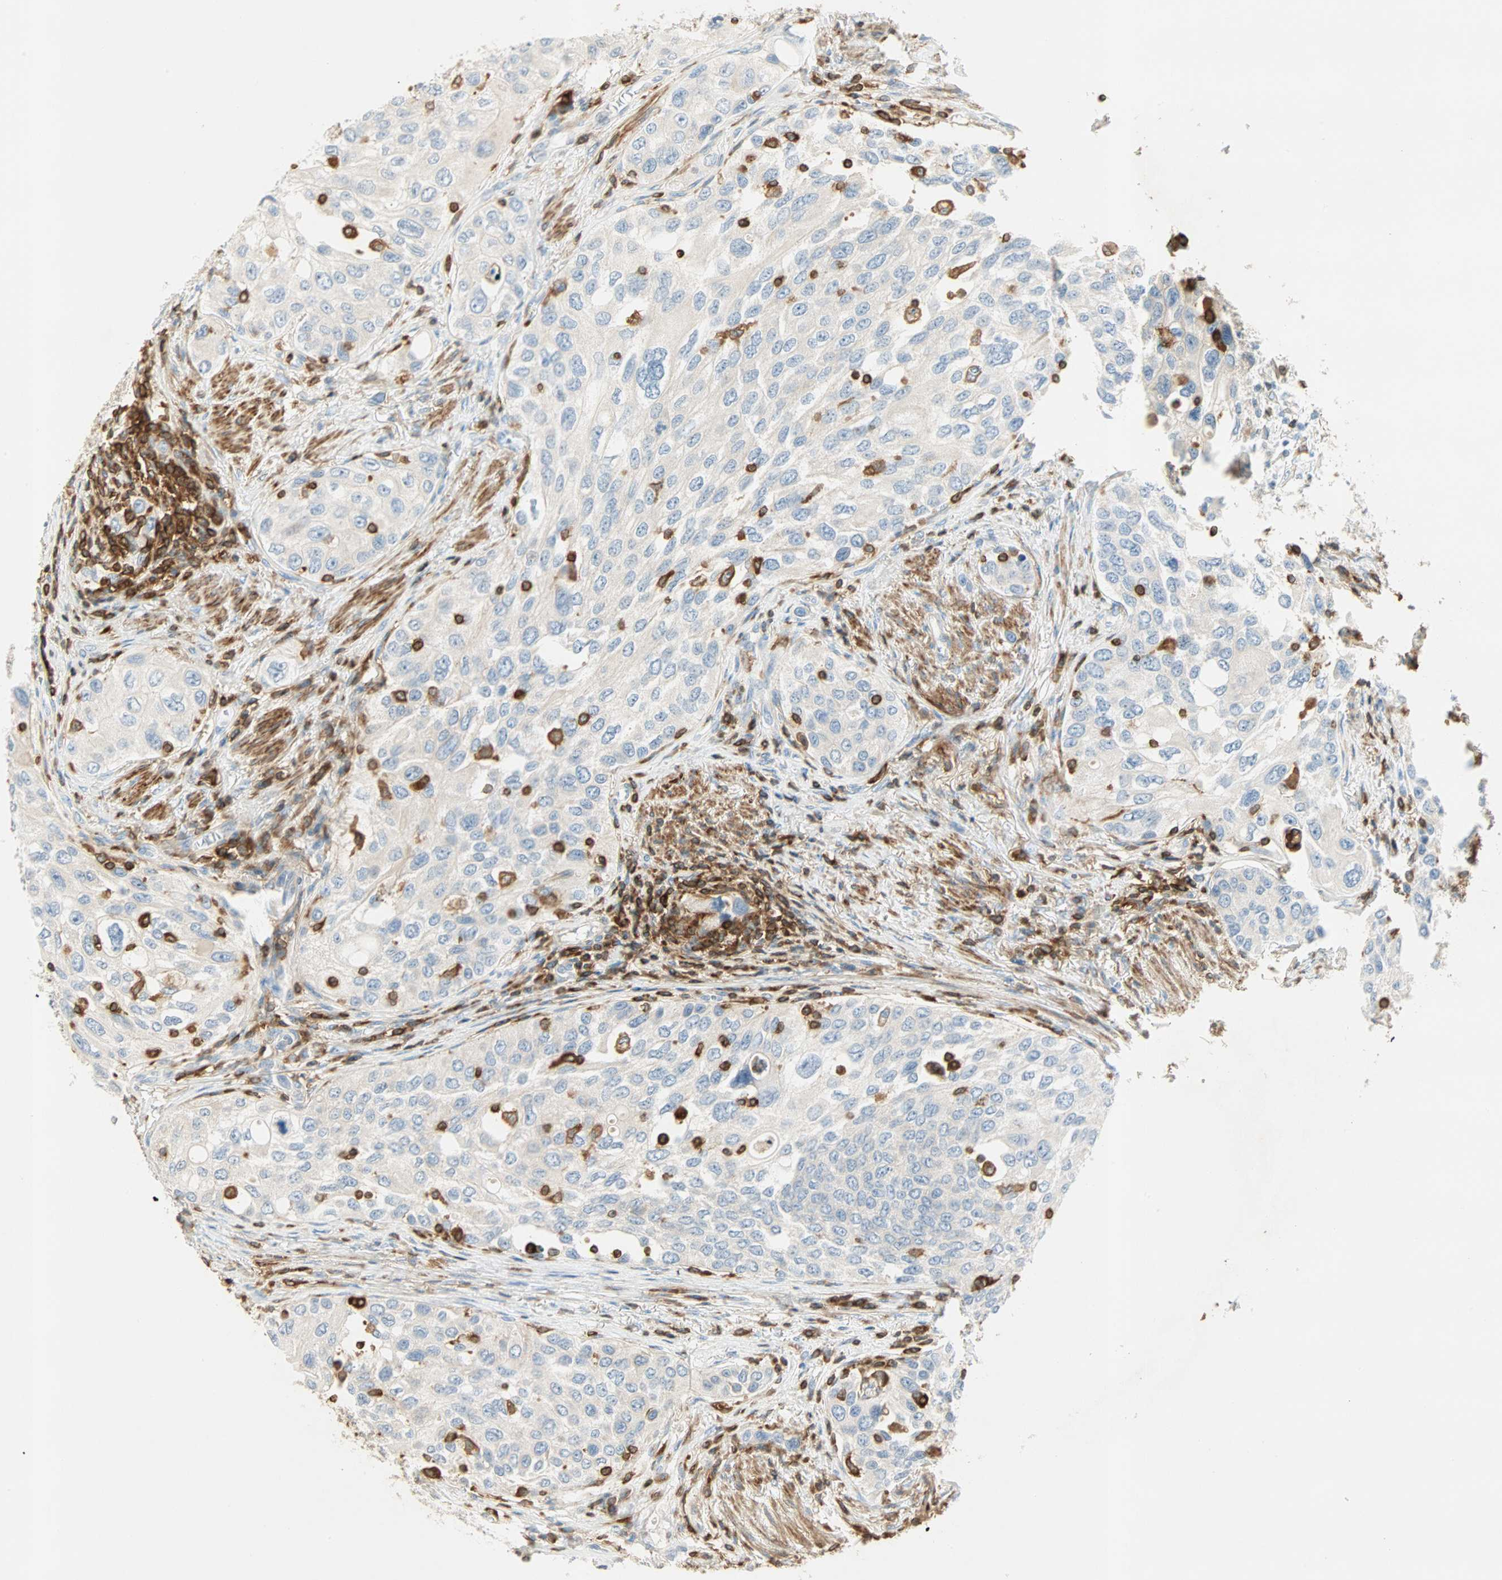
{"staining": {"intensity": "negative", "quantity": "none", "location": "none"}, "tissue": "urothelial cancer", "cell_type": "Tumor cells", "image_type": "cancer", "snomed": [{"axis": "morphology", "description": "Urothelial carcinoma, High grade"}, {"axis": "topography", "description": "Urinary bladder"}], "caption": "Urothelial carcinoma (high-grade) was stained to show a protein in brown. There is no significant expression in tumor cells.", "gene": "FMNL1", "patient": {"sex": "female", "age": 56}}